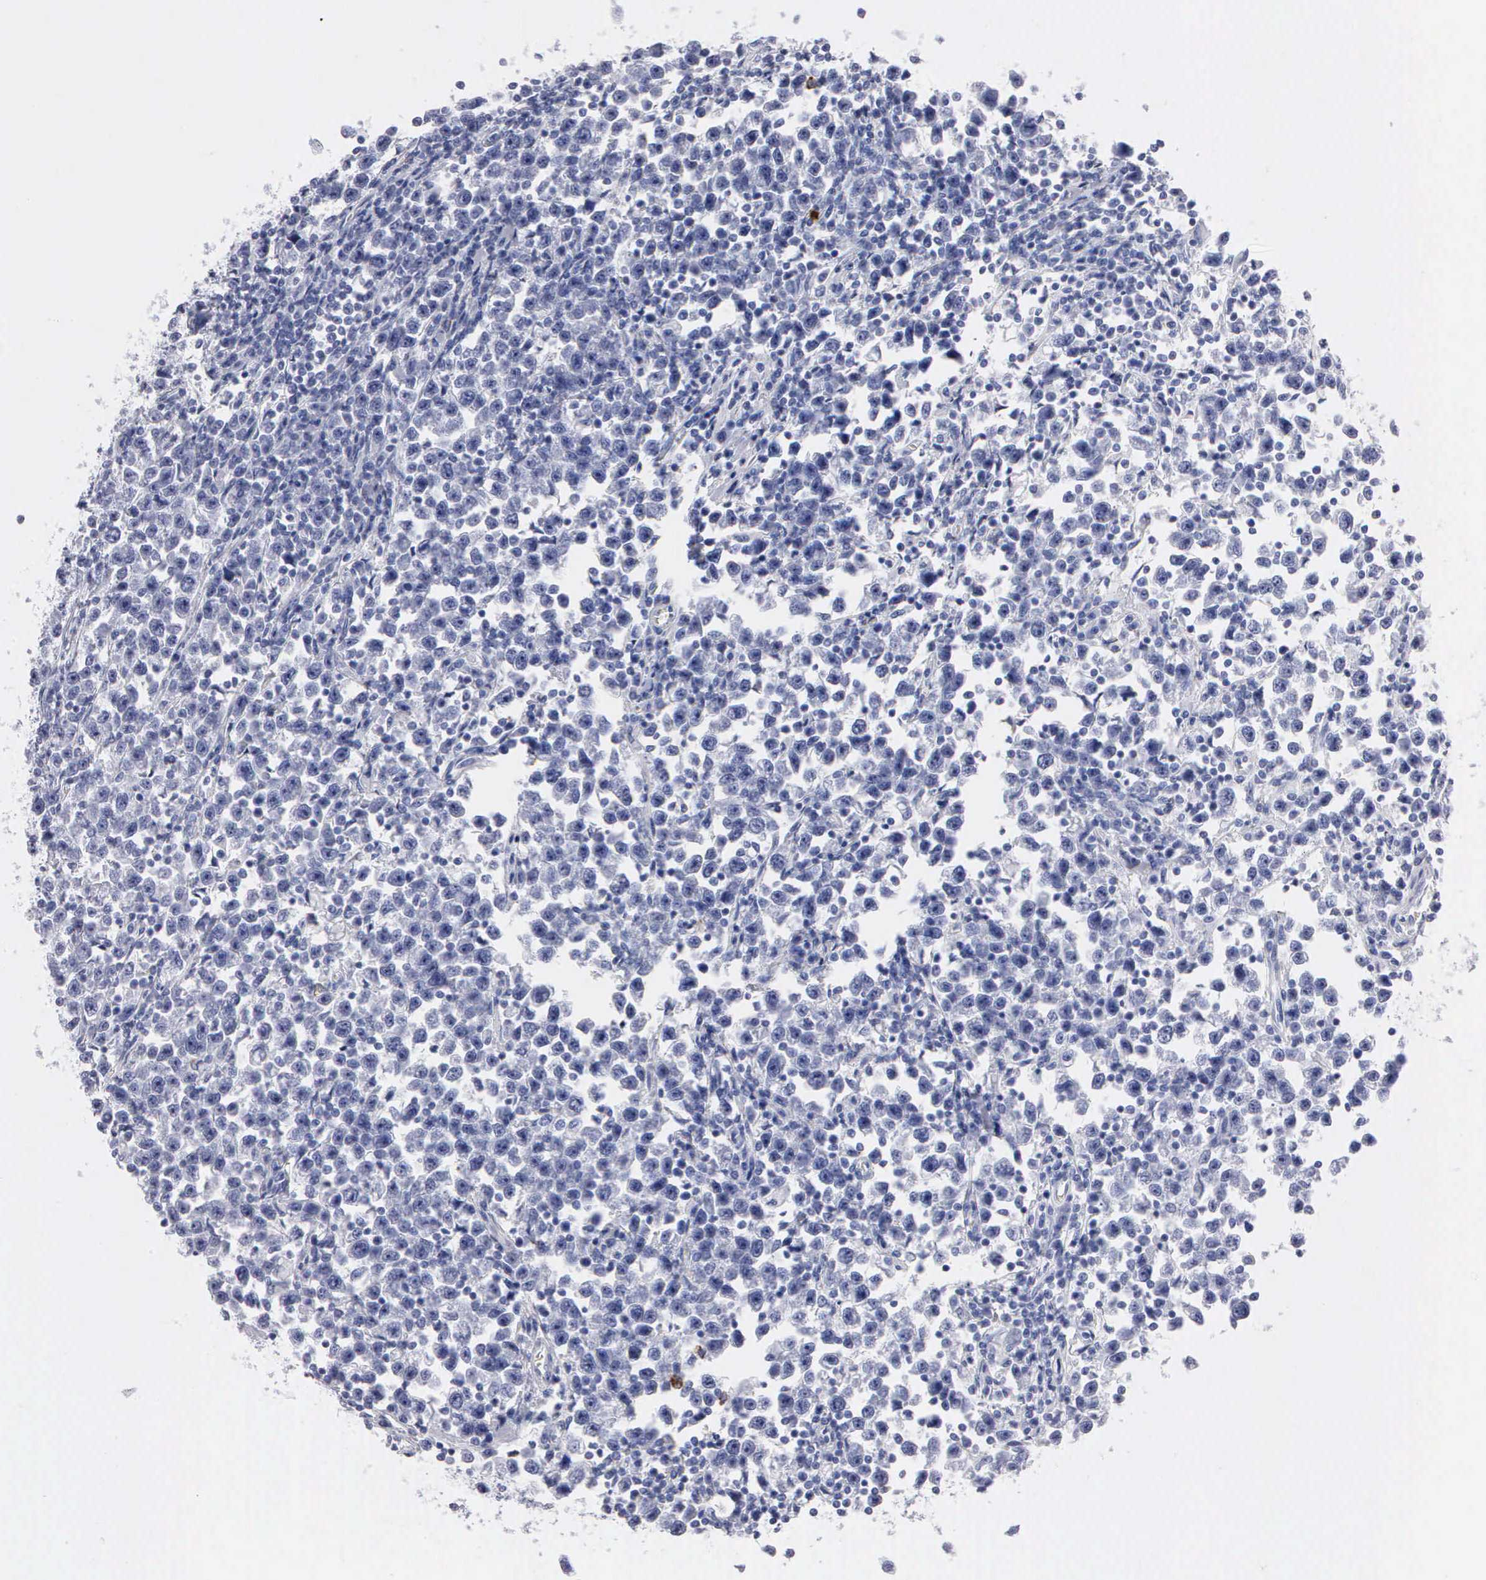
{"staining": {"intensity": "negative", "quantity": "none", "location": "none"}, "tissue": "testis cancer", "cell_type": "Tumor cells", "image_type": "cancer", "snomed": [{"axis": "morphology", "description": "Seminoma, NOS"}, {"axis": "topography", "description": "Testis"}], "caption": "High power microscopy photomicrograph of an immunohistochemistry (IHC) image of seminoma (testis), revealing no significant expression in tumor cells.", "gene": "CTSG", "patient": {"sex": "male", "age": 43}}